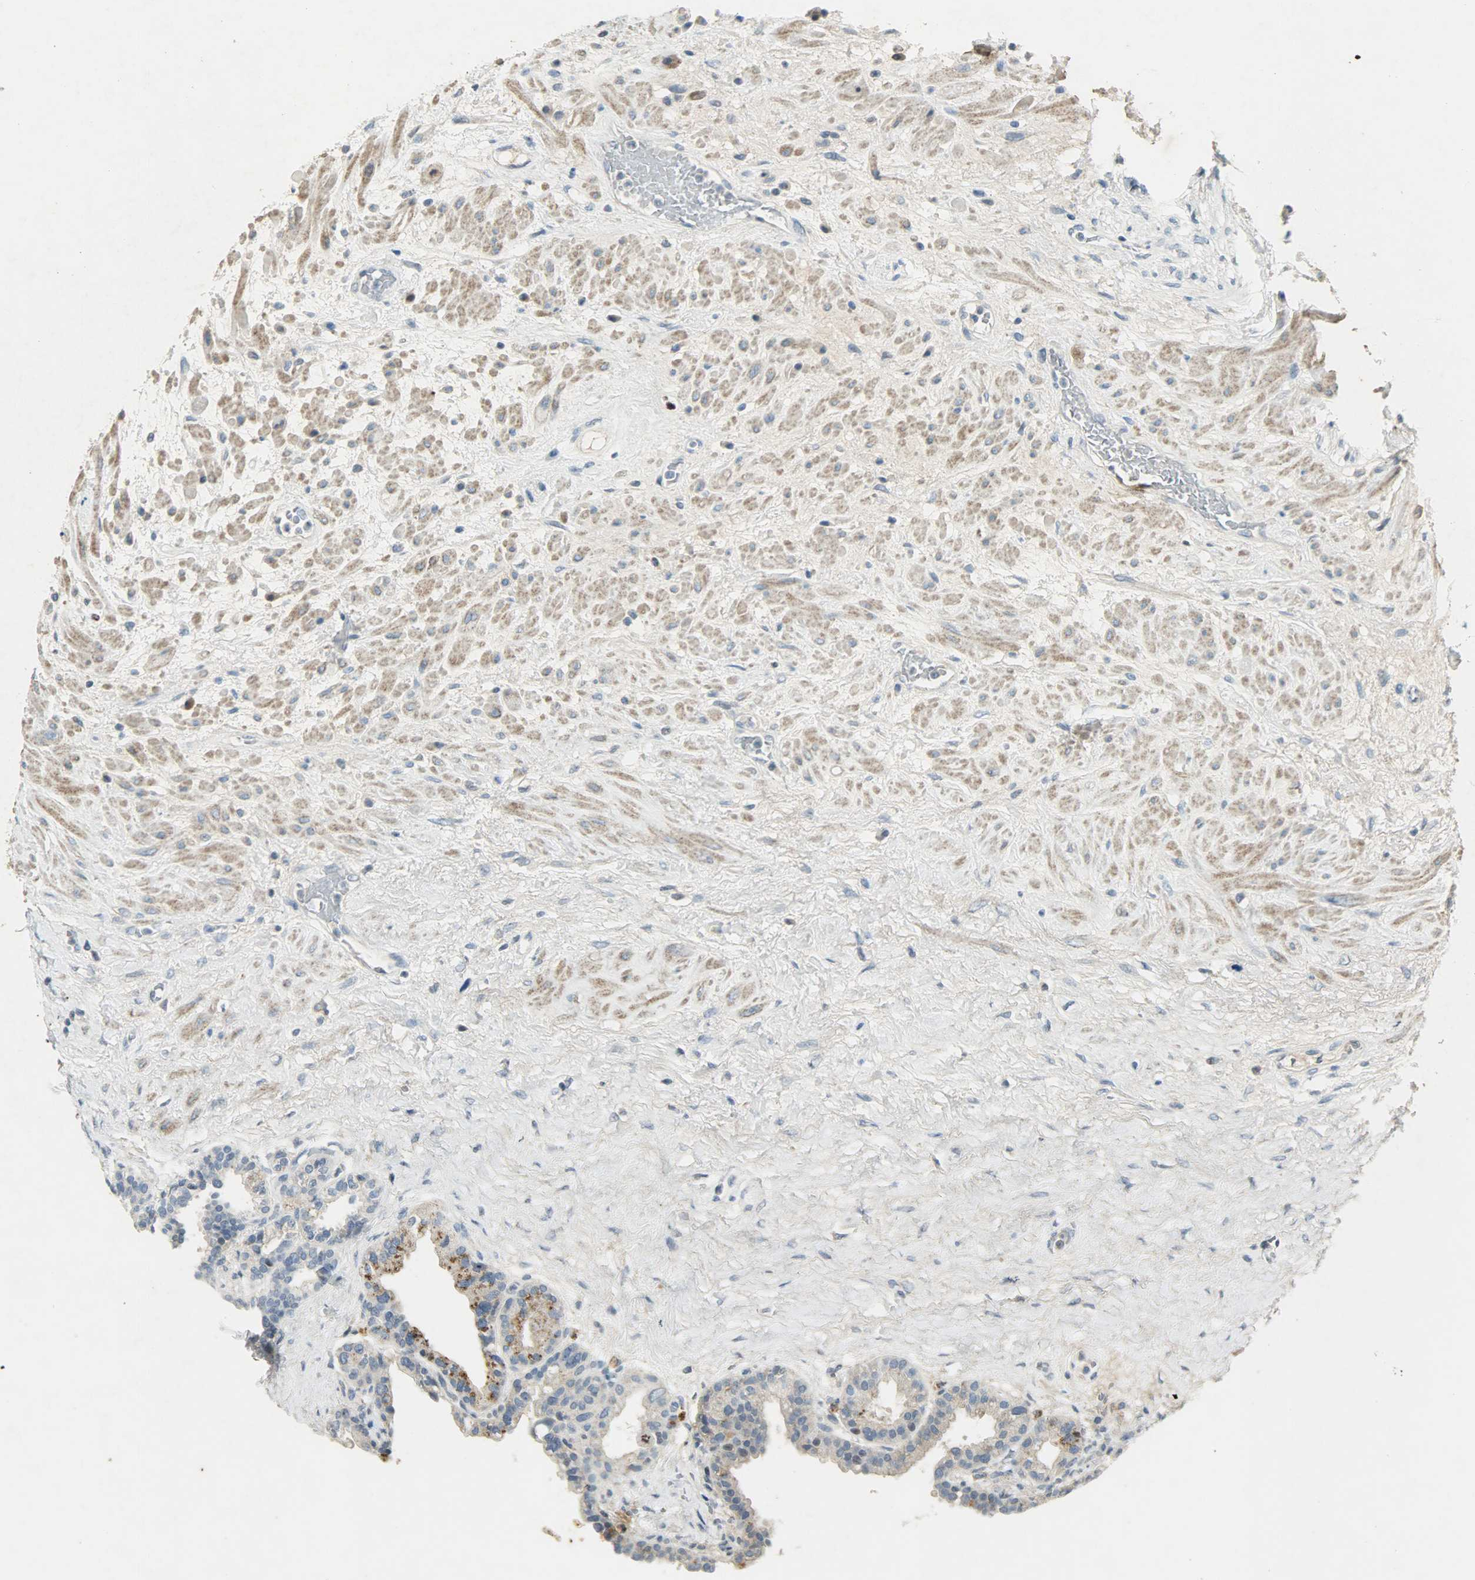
{"staining": {"intensity": "strong", "quantity": "<25%", "location": "cytoplasmic/membranous"}, "tissue": "seminal vesicle", "cell_type": "Glandular cells", "image_type": "normal", "snomed": [{"axis": "morphology", "description": "Normal tissue, NOS"}, {"axis": "topography", "description": "Seminal veicle"}], "caption": "High-power microscopy captured an immunohistochemistry image of unremarkable seminal vesicle, revealing strong cytoplasmic/membranous positivity in approximately <25% of glandular cells. (Brightfield microscopy of DAB IHC at high magnification).", "gene": "AURKB", "patient": {"sex": "male", "age": 61}}